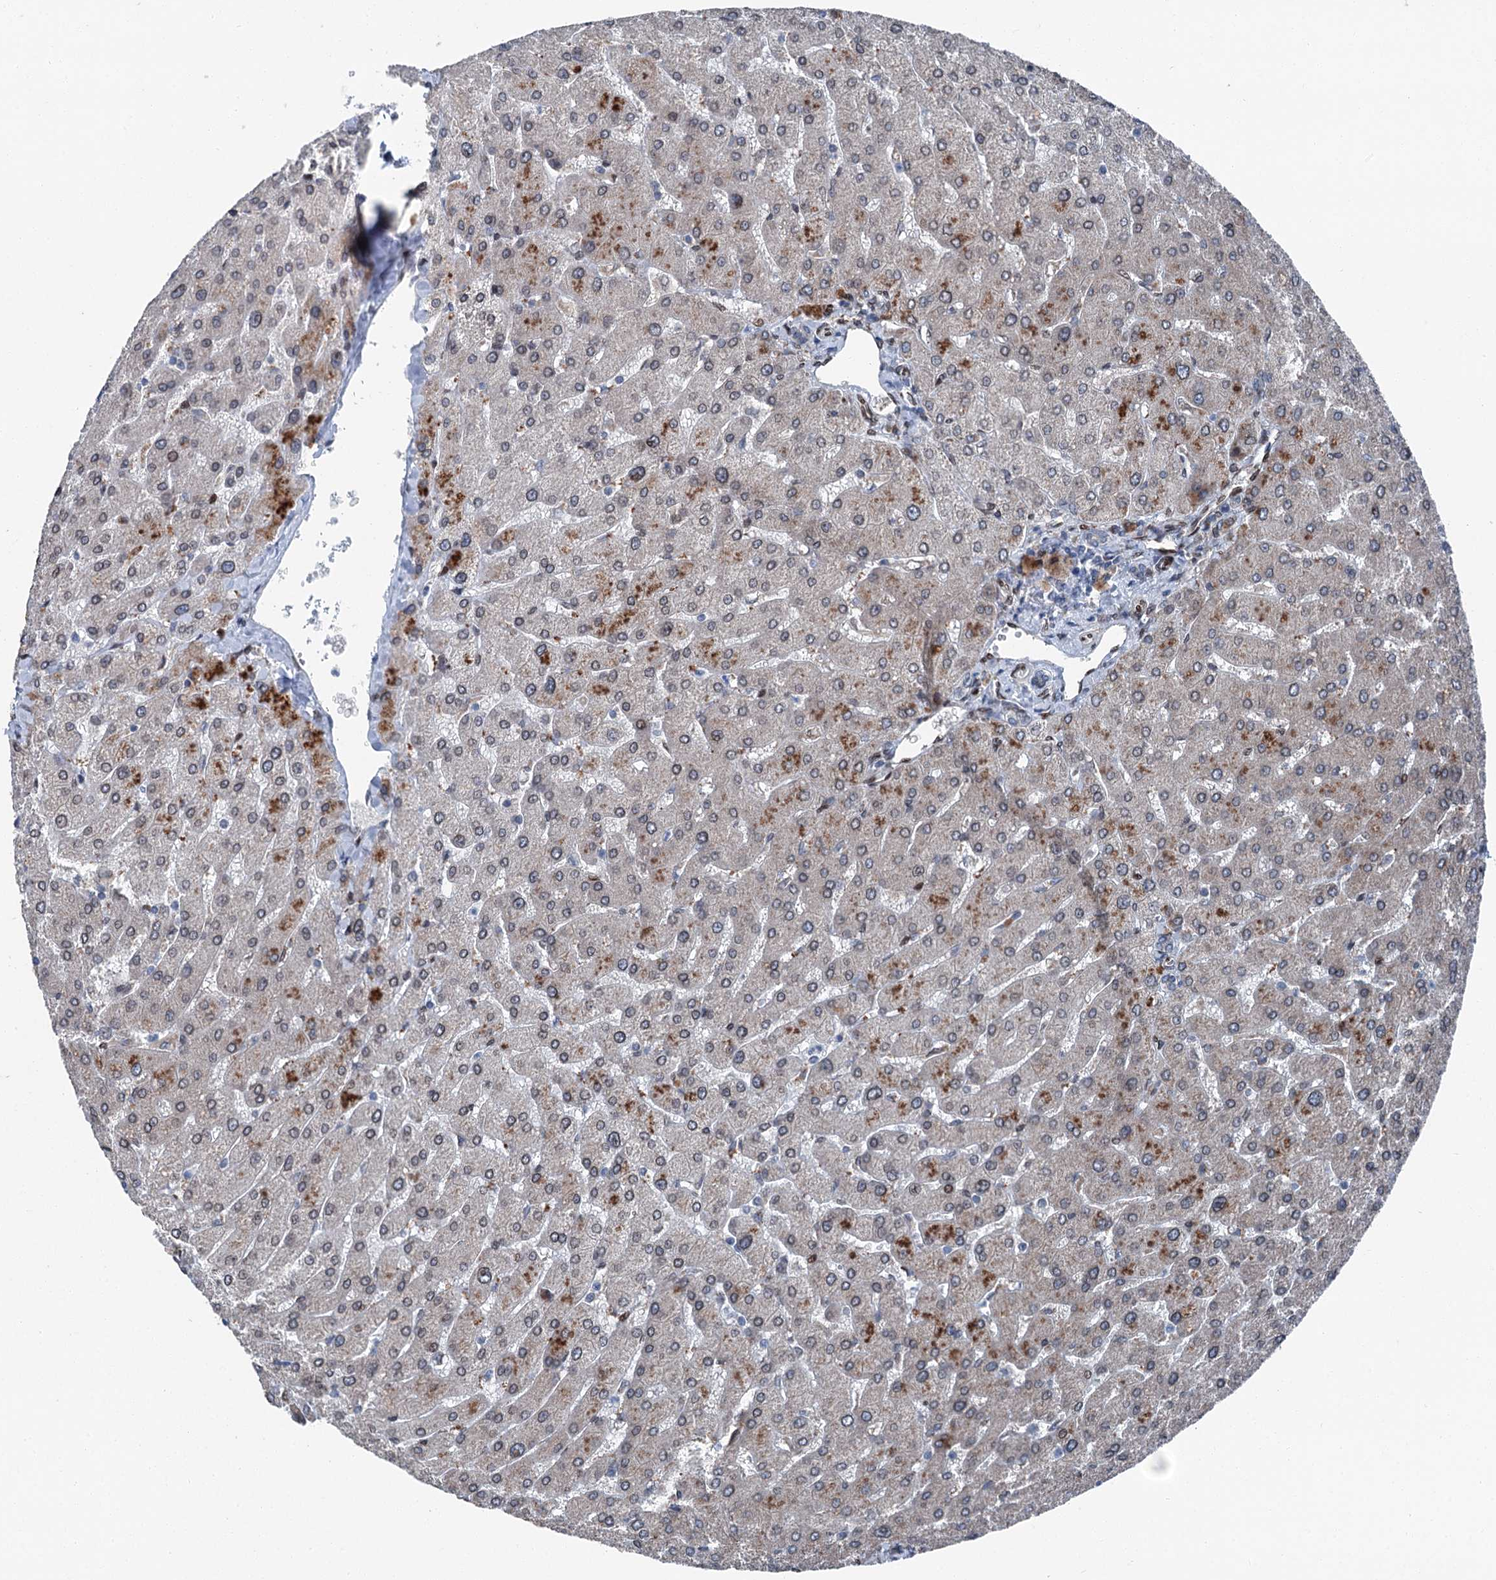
{"staining": {"intensity": "negative", "quantity": "none", "location": "none"}, "tissue": "liver", "cell_type": "Cholangiocytes", "image_type": "normal", "snomed": [{"axis": "morphology", "description": "Normal tissue, NOS"}, {"axis": "topography", "description": "Liver"}], "caption": "This is a histopathology image of immunohistochemistry (IHC) staining of unremarkable liver, which shows no expression in cholangiocytes. The staining was performed using DAB (3,3'-diaminobenzidine) to visualize the protein expression in brown, while the nuclei were stained in blue with hematoxylin (Magnification: 20x).", "gene": "MRPL14", "patient": {"sex": "male", "age": 55}}